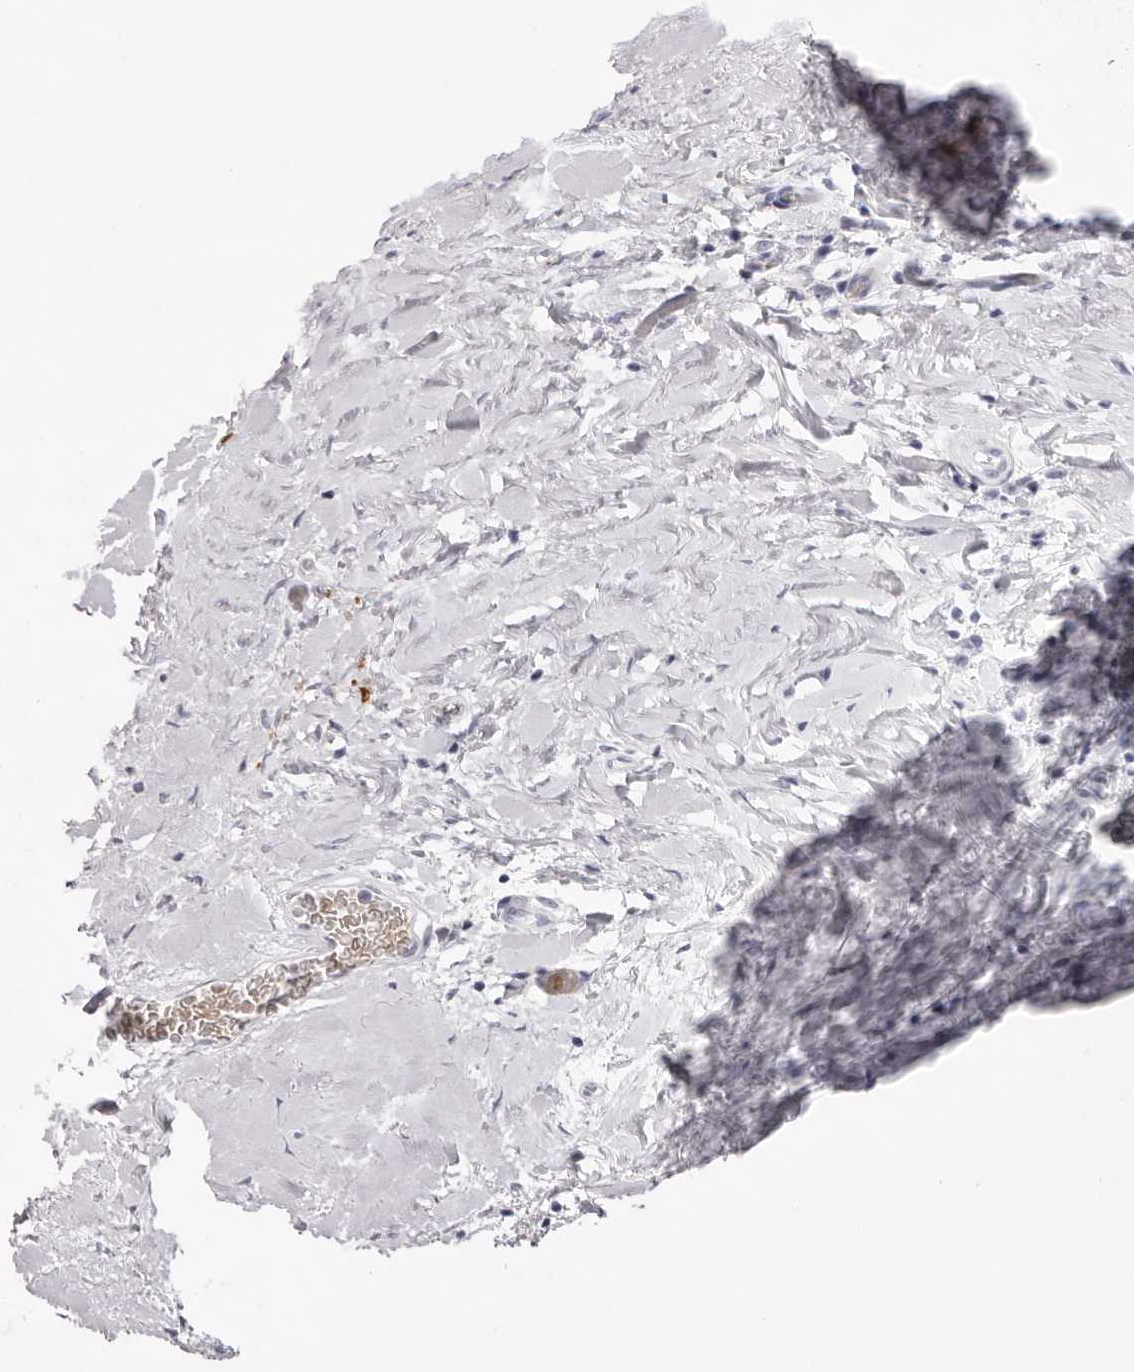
{"staining": {"intensity": "negative", "quantity": "none", "location": "none"}, "tissue": "thyroid cancer", "cell_type": "Tumor cells", "image_type": "cancer", "snomed": [{"axis": "morphology", "description": "Papillary adenocarcinoma, NOS"}, {"axis": "topography", "description": "Thyroid gland"}], "caption": "Thyroid cancer was stained to show a protein in brown. There is no significant expression in tumor cells.", "gene": "SPTA1", "patient": {"sex": "male", "age": 33}}